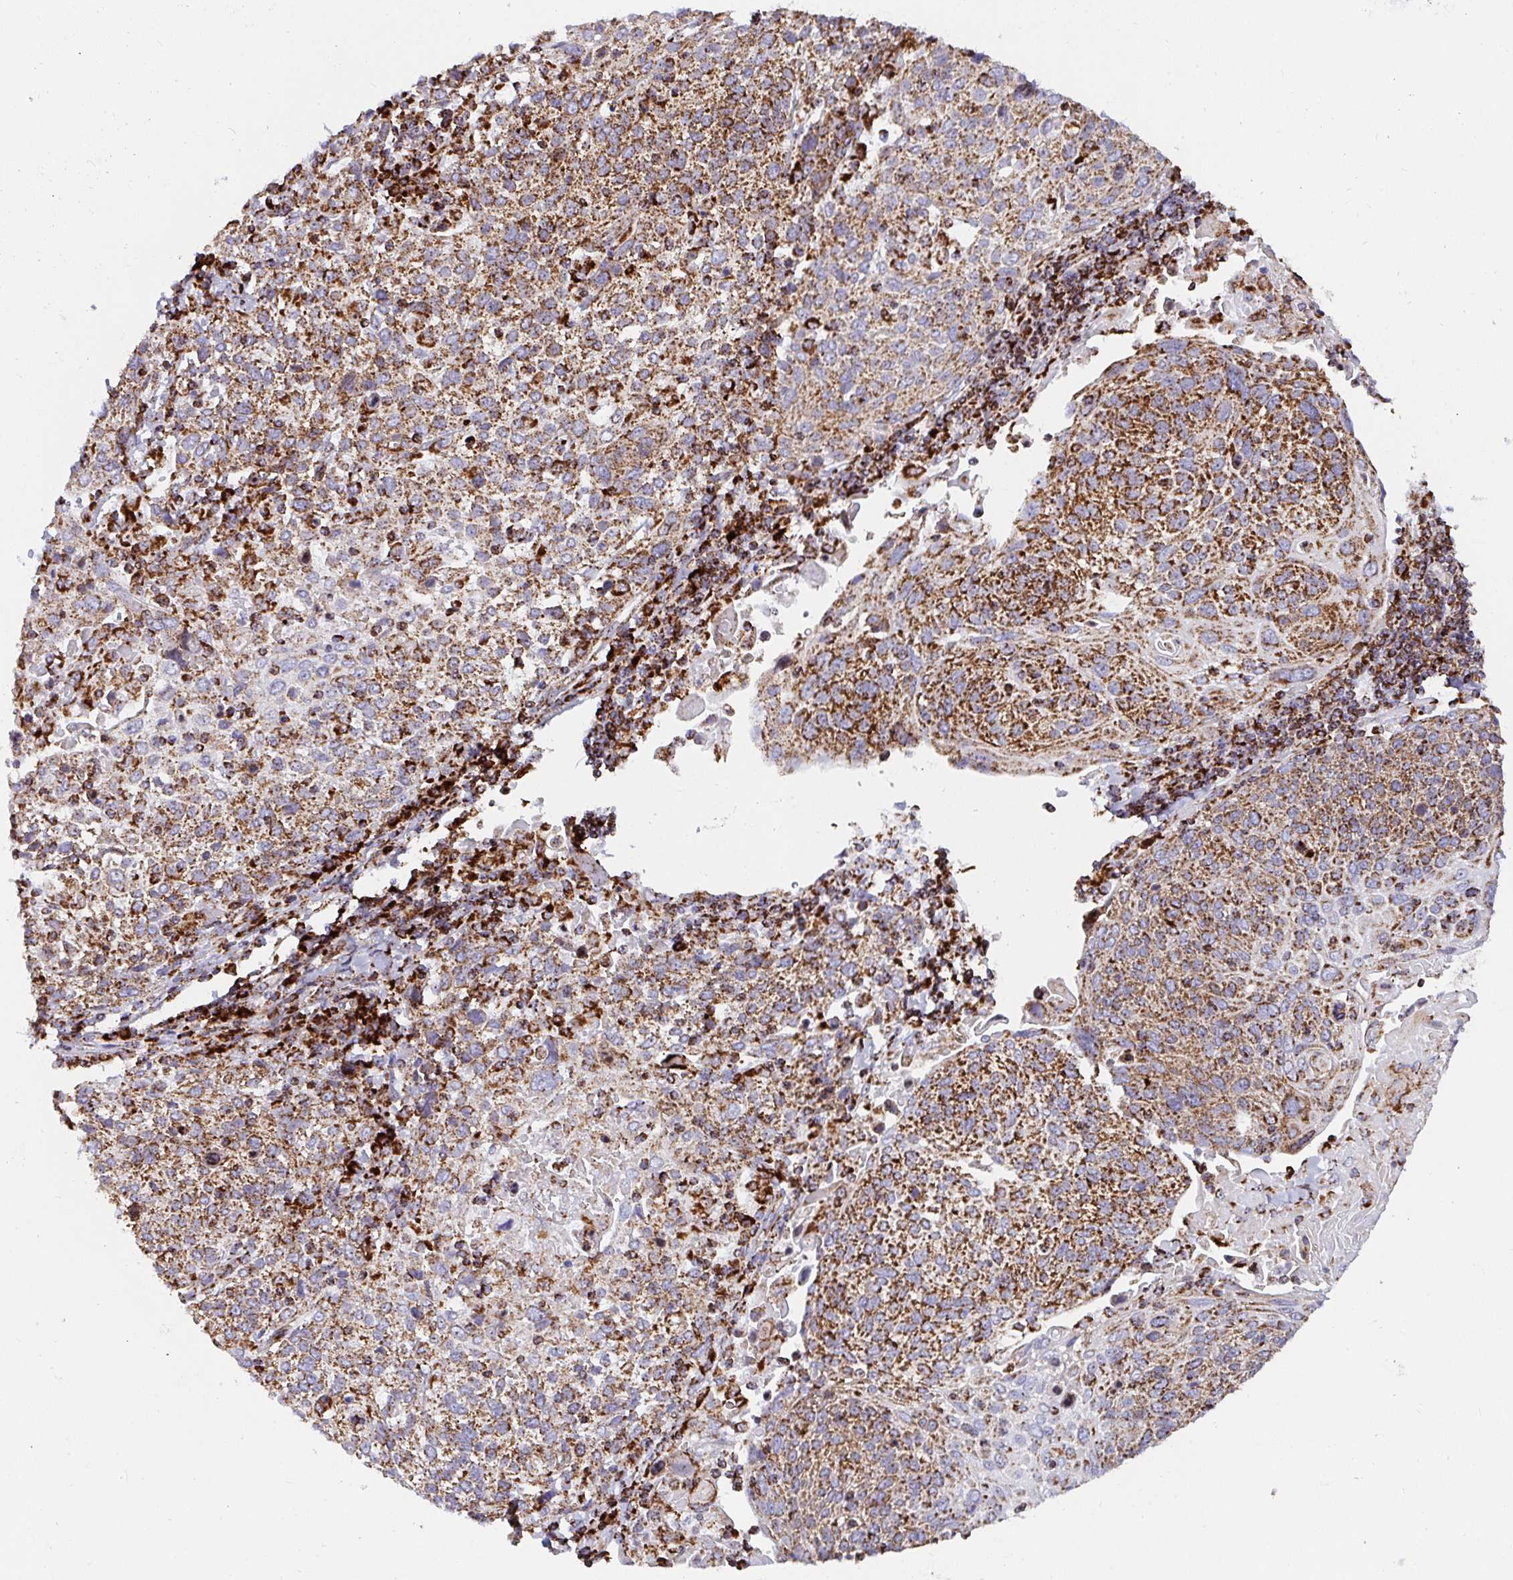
{"staining": {"intensity": "moderate", "quantity": ">75%", "location": "cytoplasmic/membranous"}, "tissue": "cervical cancer", "cell_type": "Tumor cells", "image_type": "cancer", "snomed": [{"axis": "morphology", "description": "Squamous cell carcinoma, NOS"}, {"axis": "topography", "description": "Cervix"}], "caption": "The photomicrograph exhibits immunohistochemical staining of cervical squamous cell carcinoma. There is moderate cytoplasmic/membranous staining is present in approximately >75% of tumor cells.", "gene": "ATP5MJ", "patient": {"sex": "female", "age": 61}}